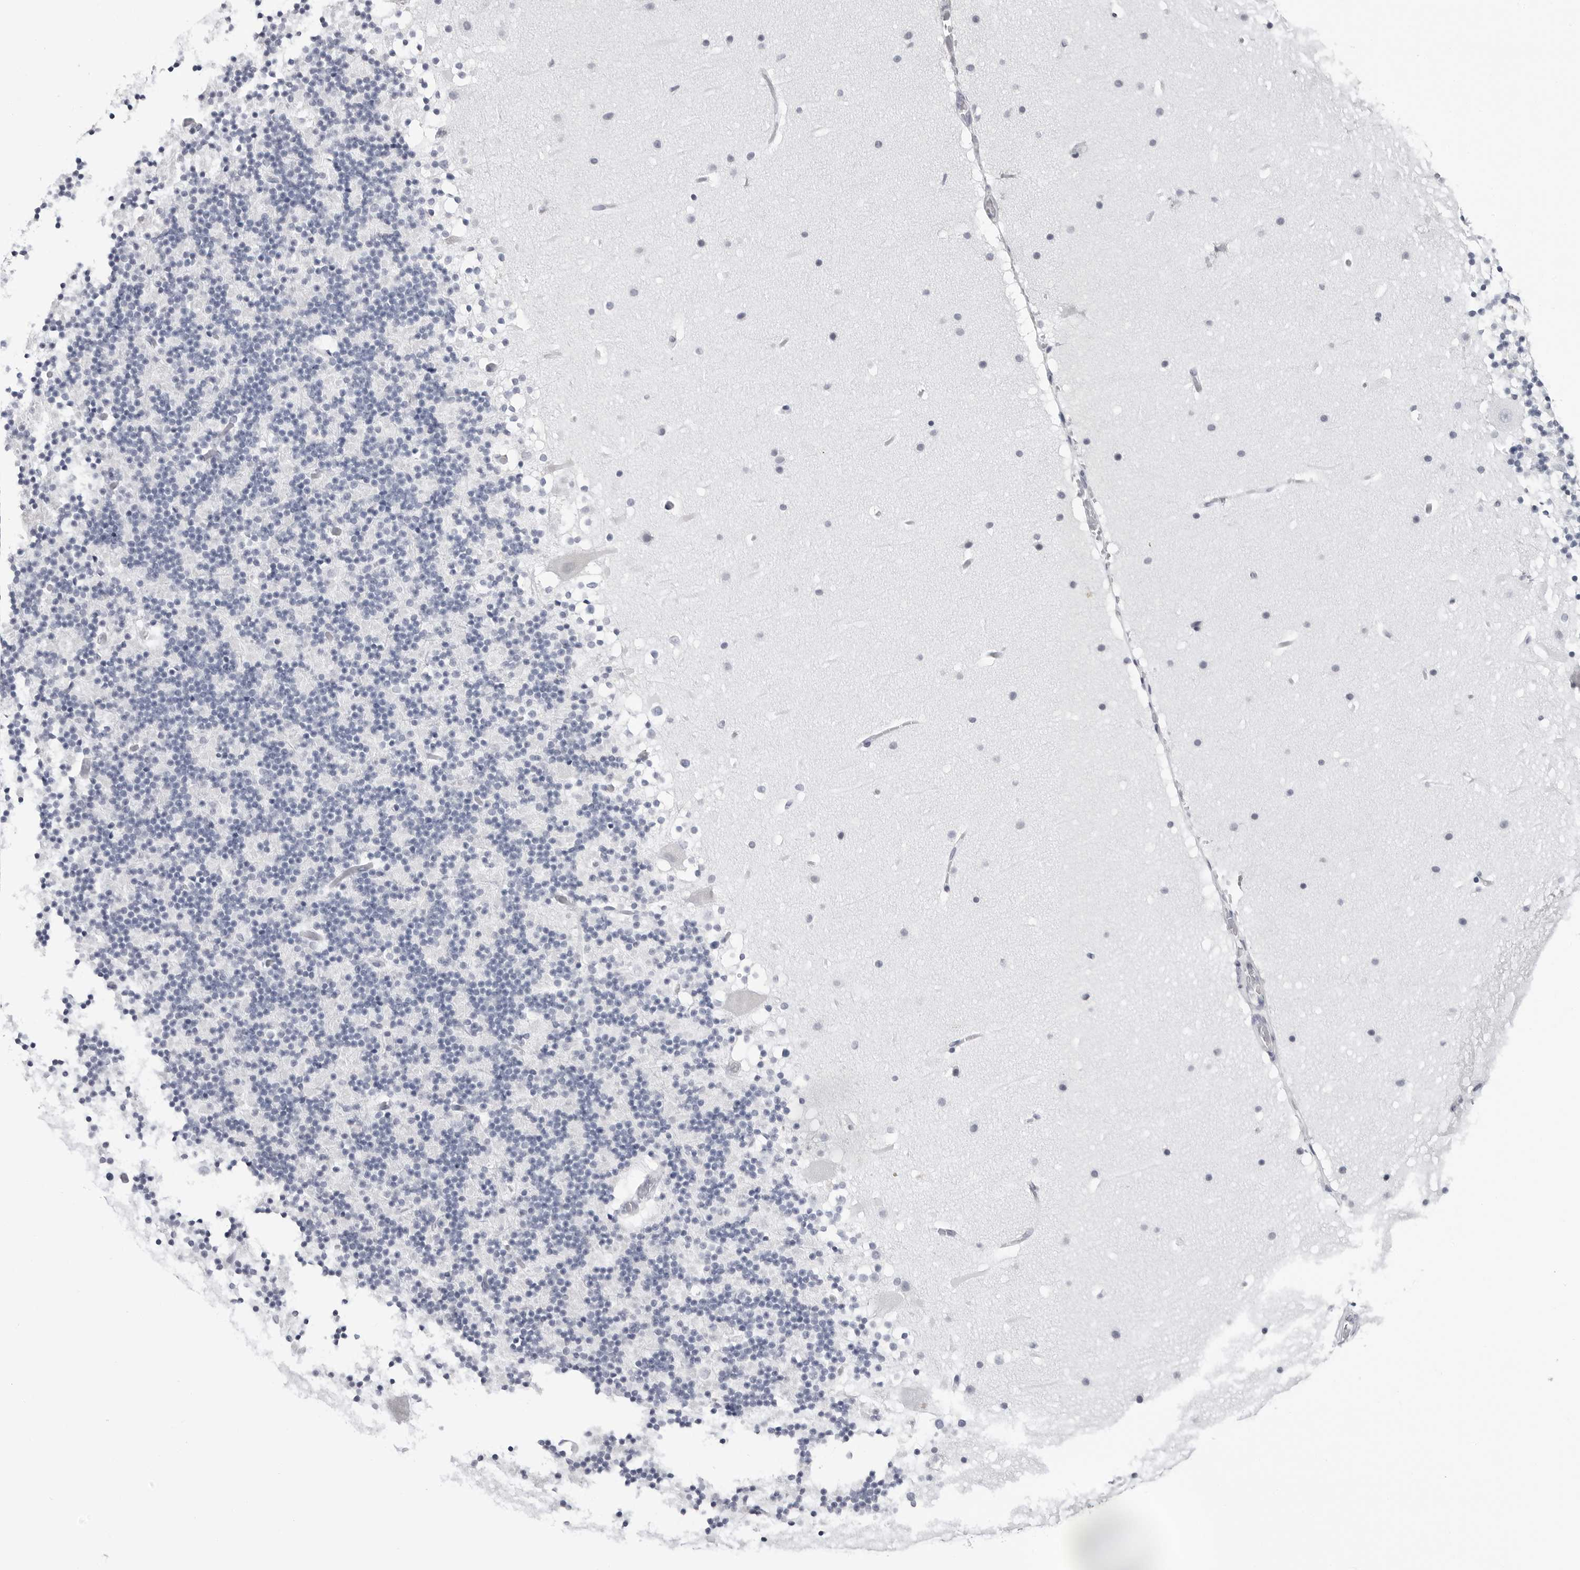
{"staining": {"intensity": "negative", "quantity": "none", "location": "none"}, "tissue": "cerebellum", "cell_type": "Cells in granular layer", "image_type": "normal", "snomed": [{"axis": "morphology", "description": "Normal tissue, NOS"}, {"axis": "topography", "description": "Cerebellum"}], "caption": "A photomicrograph of cerebellum stained for a protein shows no brown staining in cells in granular layer.", "gene": "PGA3", "patient": {"sex": "male", "age": 57}}